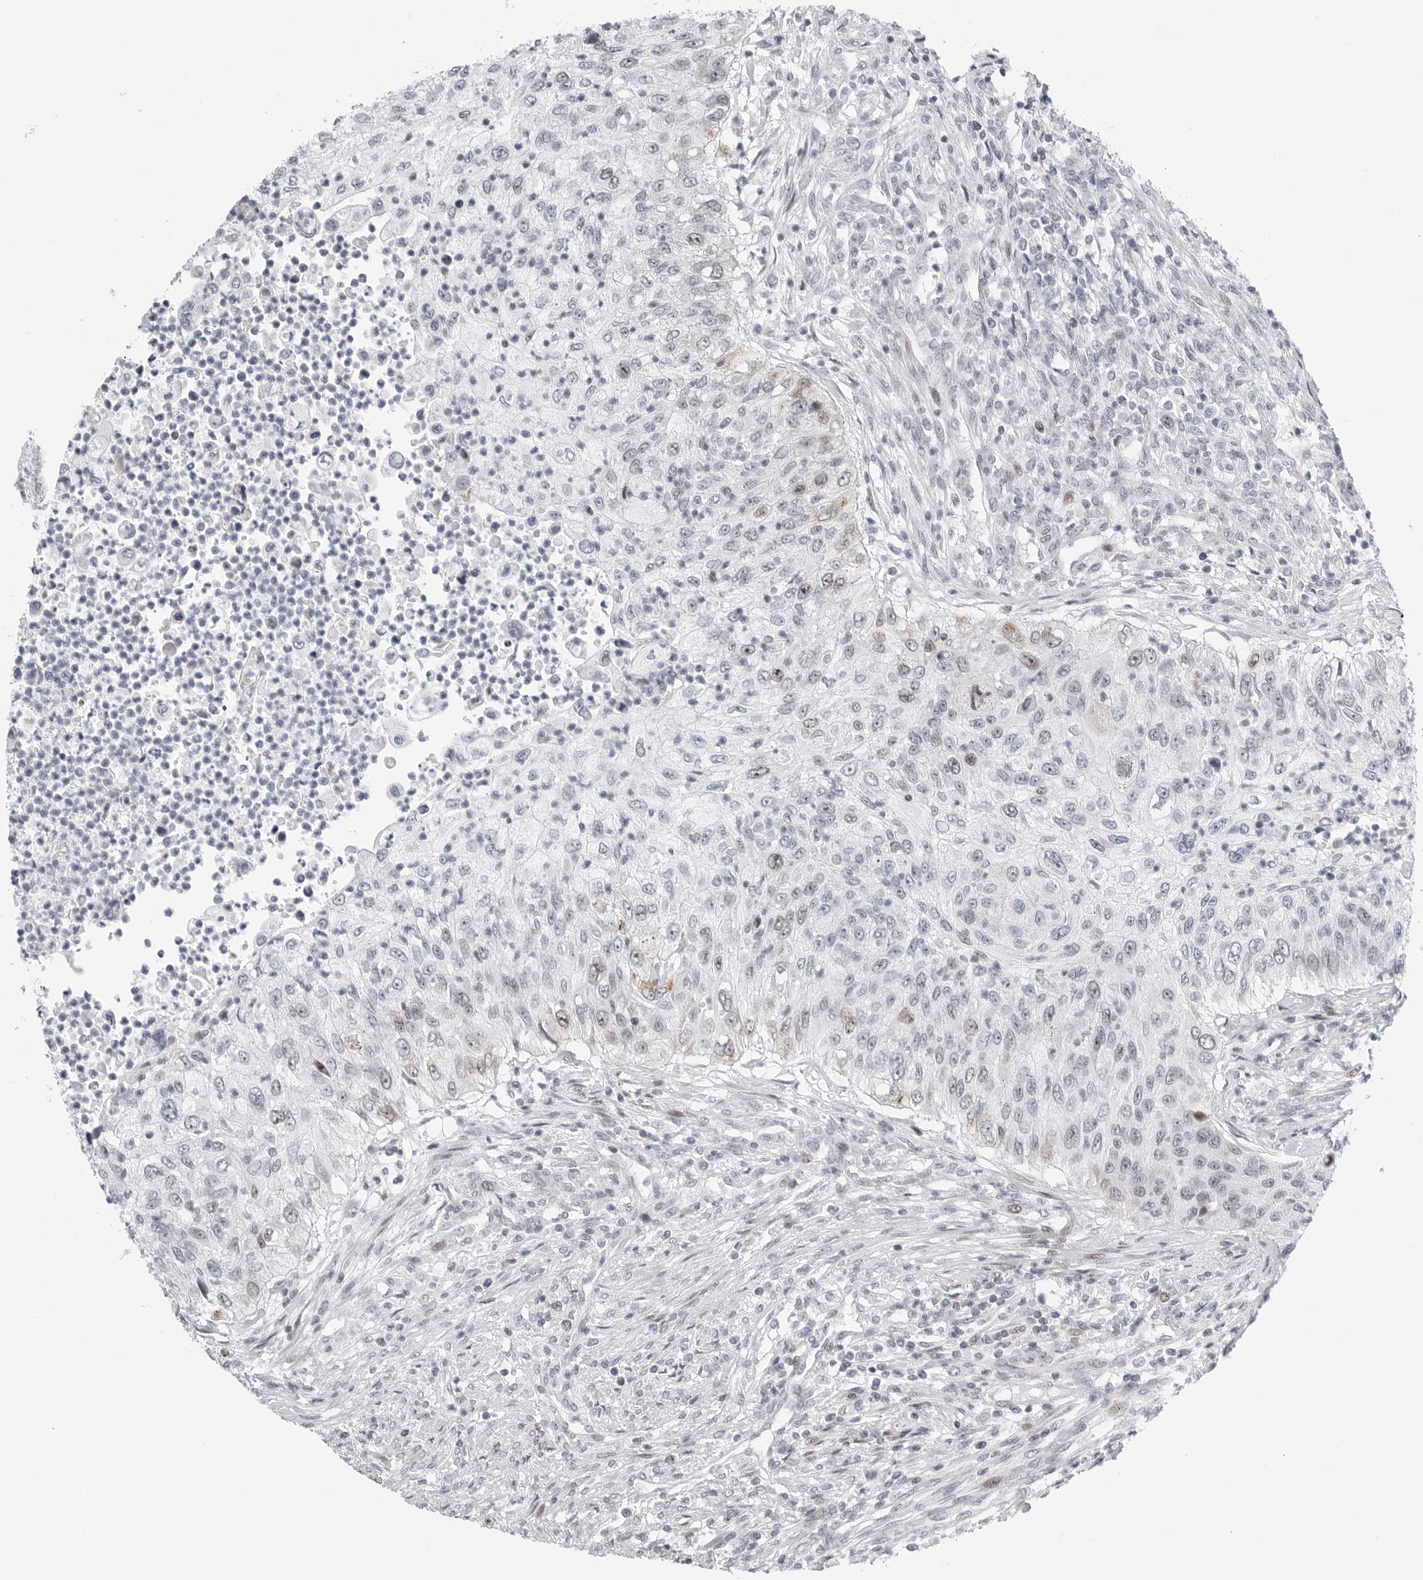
{"staining": {"intensity": "weak", "quantity": "<25%", "location": "nuclear"}, "tissue": "urothelial cancer", "cell_type": "Tumor cells", "image_type": "cancer", "snomed": [{"axis": "morphology", "description": "Urothelial carcinoma, High grade"}, {"axis": "topography", "description": "Urinary bladder"}], "caption": "Immunohistochemical staining of urothelial carcinoma (high-grade) reveals no significant expression in tumor cells.", "gene": "FAM135B", "patient": {"sex": "female", "age": 60}}